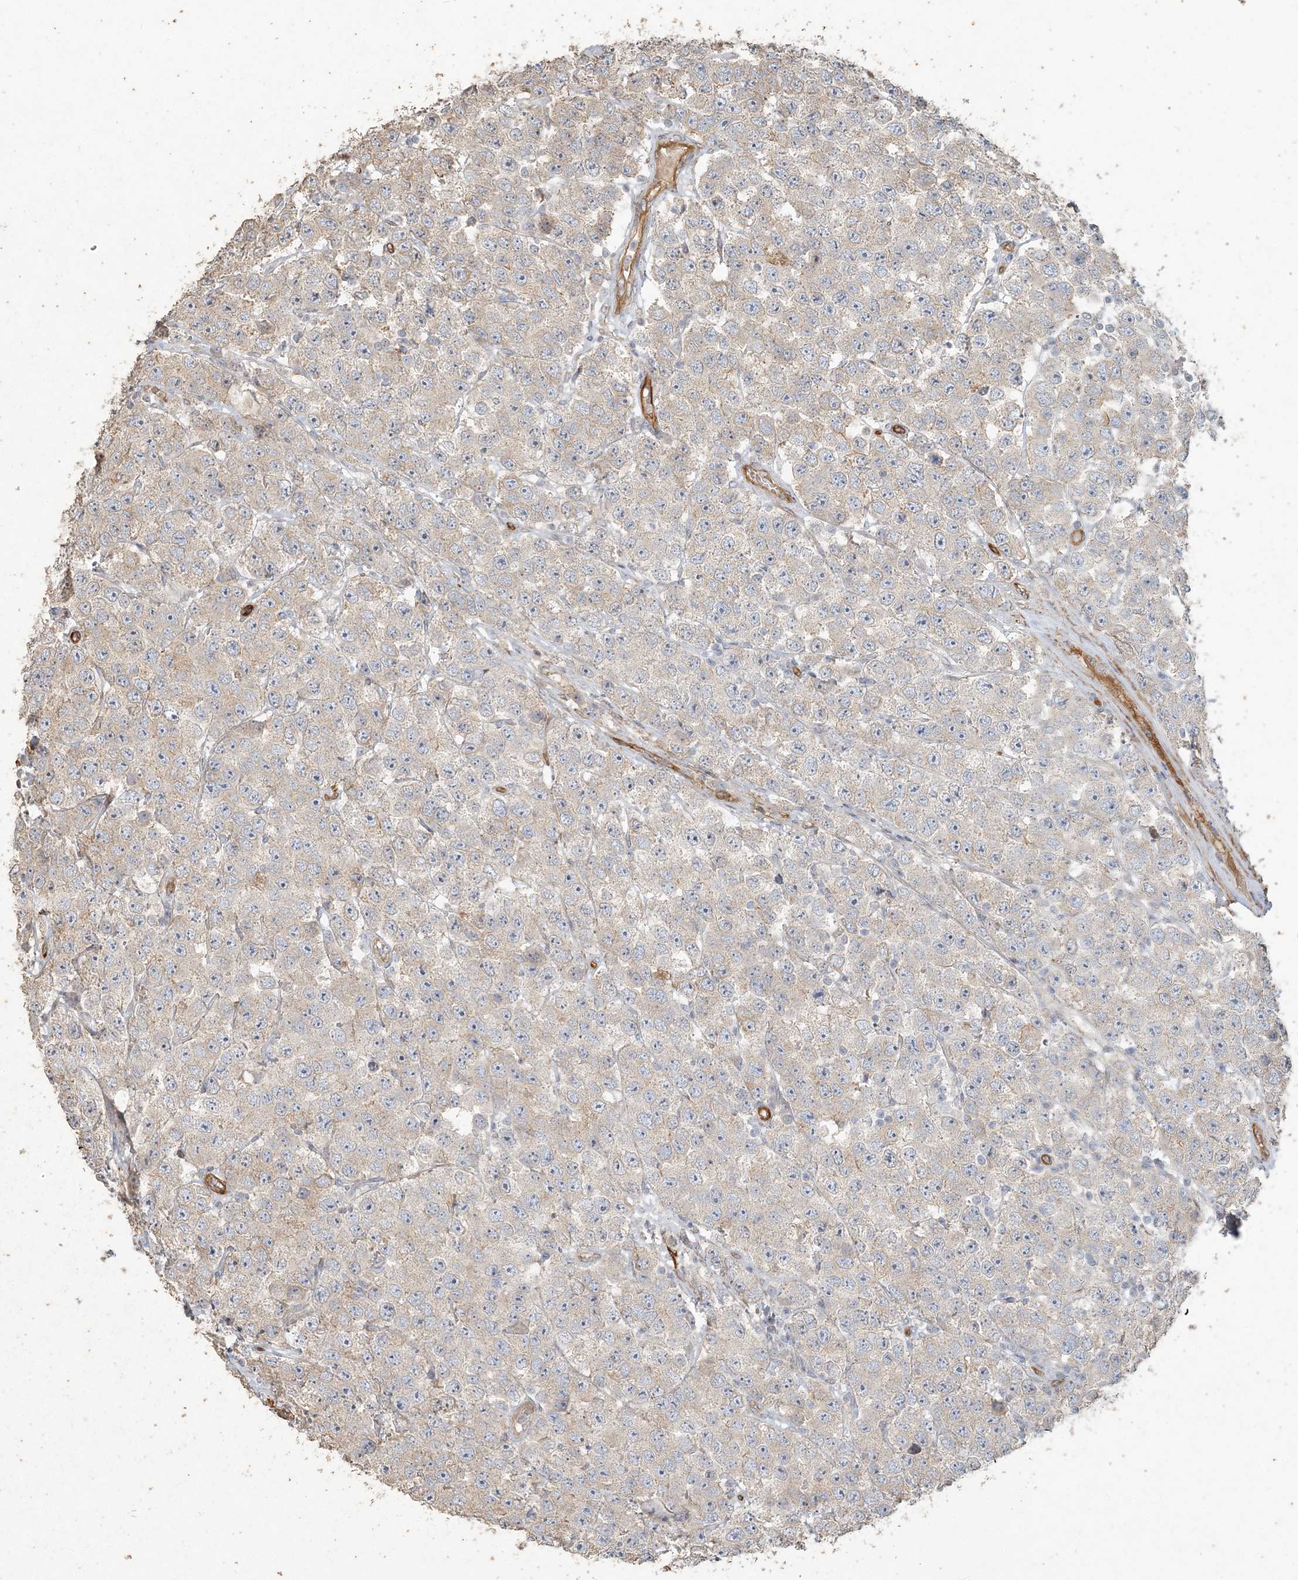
{"staining": {"intensity": "weak", "quantity": "<25%", "location": "cytoplasmic/membranous"}, "tissue": "testis cancer", "cell_type": "Tumor cells", "image_type": "cancer", "snomed": [{"axis": "morphology", "description": "Seminoma, NOS"}, {"axis": "topography", "description": "Testis"}], "caption": "High power microscopy image of an immunohistochemistry (IHC) histopathology image of testis cancer, revealing no significant staining in tumor cells.", "gene": "RNF145", "patient": {"sex": "male", "age": 28}}